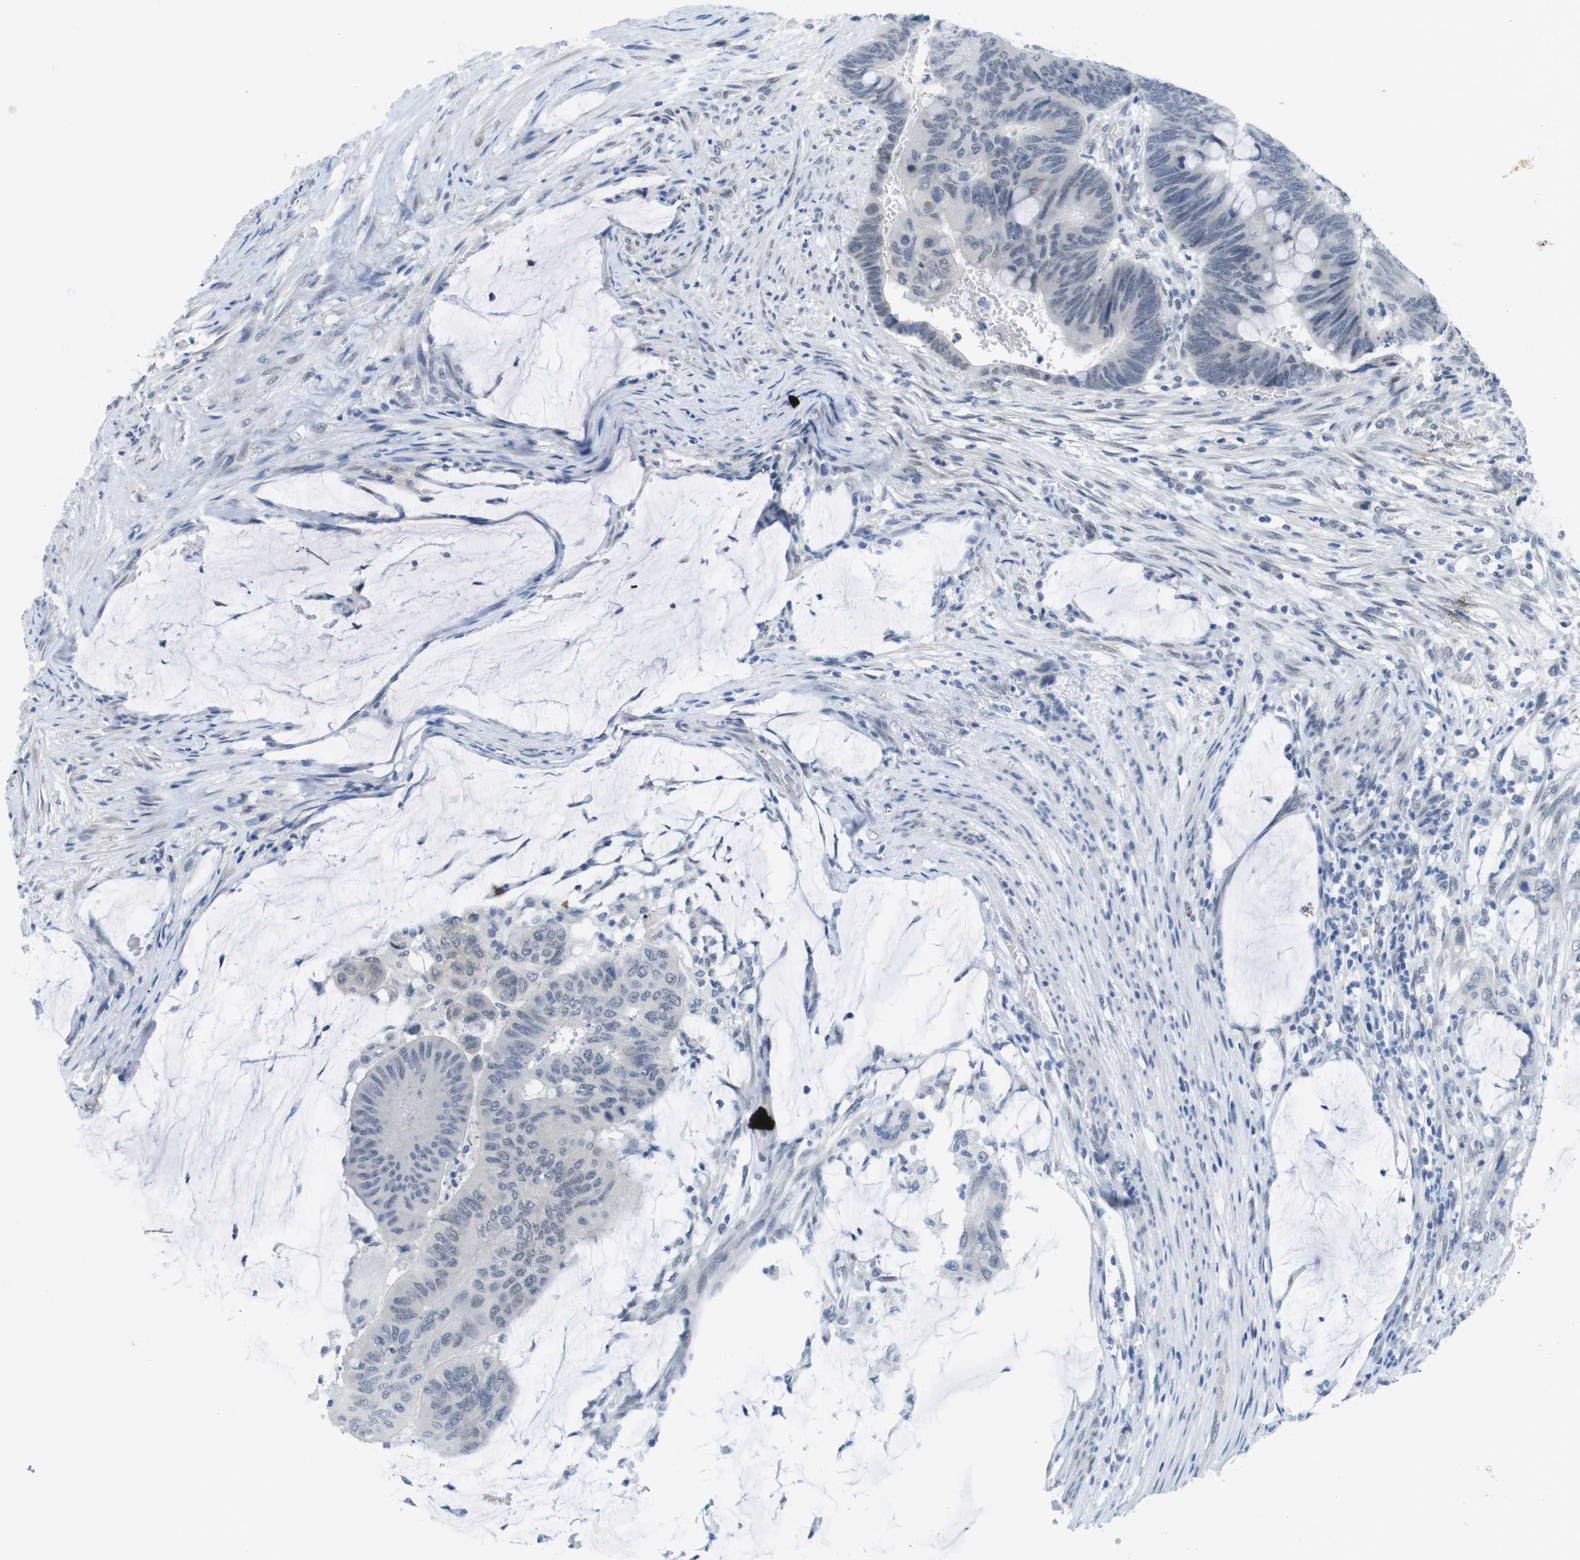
{"staining": {"intensity": "weak", "quantity": "<25%", "location": "nuclear"}, "tissue": "colorectal cancer", "cell_type": "Tumor cells", "image_type": "cancer", "snomed": [{"axis": "morphology", "description": "Normal tissue, NOS"}, {"axis": "morphology", "description": "Adenocarcinoma, NOS"}, {"axis": "topography", "description": "Rectum"}], "caption": "Immunohistochemical staining of human colorectal adenocarcinoma demonstrates no significant staining in tumor cells.", "gene": "ARID1B", "patient": {"sex": "male", "age": 92}}